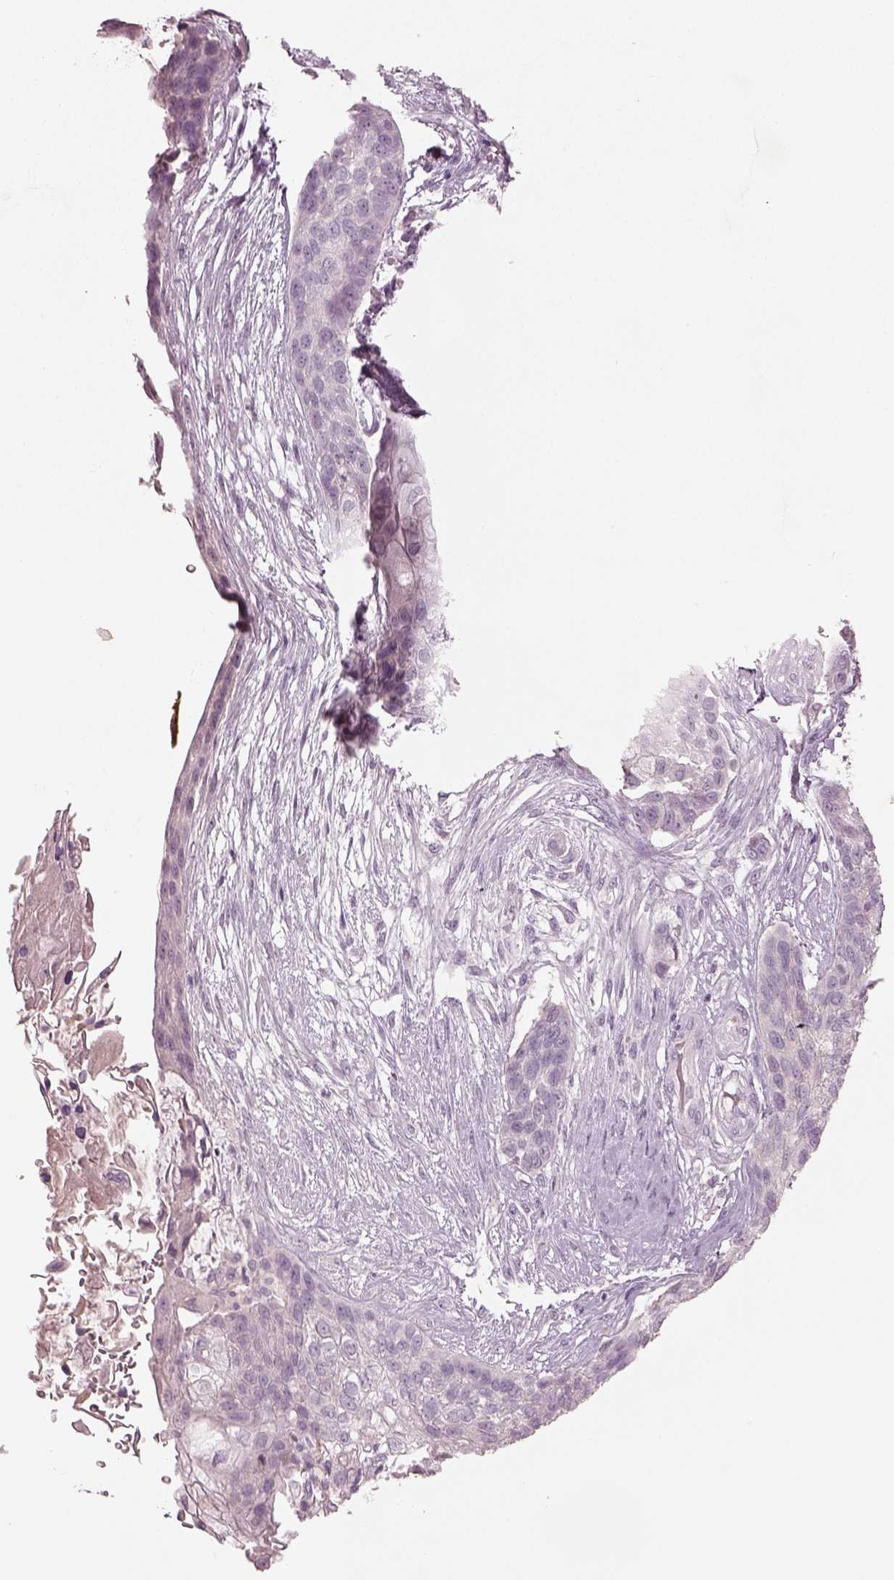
{"staining": {"intensity": "negative", "quantity": "none", "location": "none"}, "tissue": "lung cancer", "cell_type": "Tumor cells", "image_type": "cancer", "snomed": [{"axis": "morphology", "description": "Squamous cell carcinoma, NOS"}, {"axis": "topography", "description": "Lung"}], "caption": "Micrograph shows no protein positivity in tumor cells of lung cancer (squamous cell carcinoma) tissue.", "gene": "SPATA6L", "patient": {"sex": "male", "age": 69}}